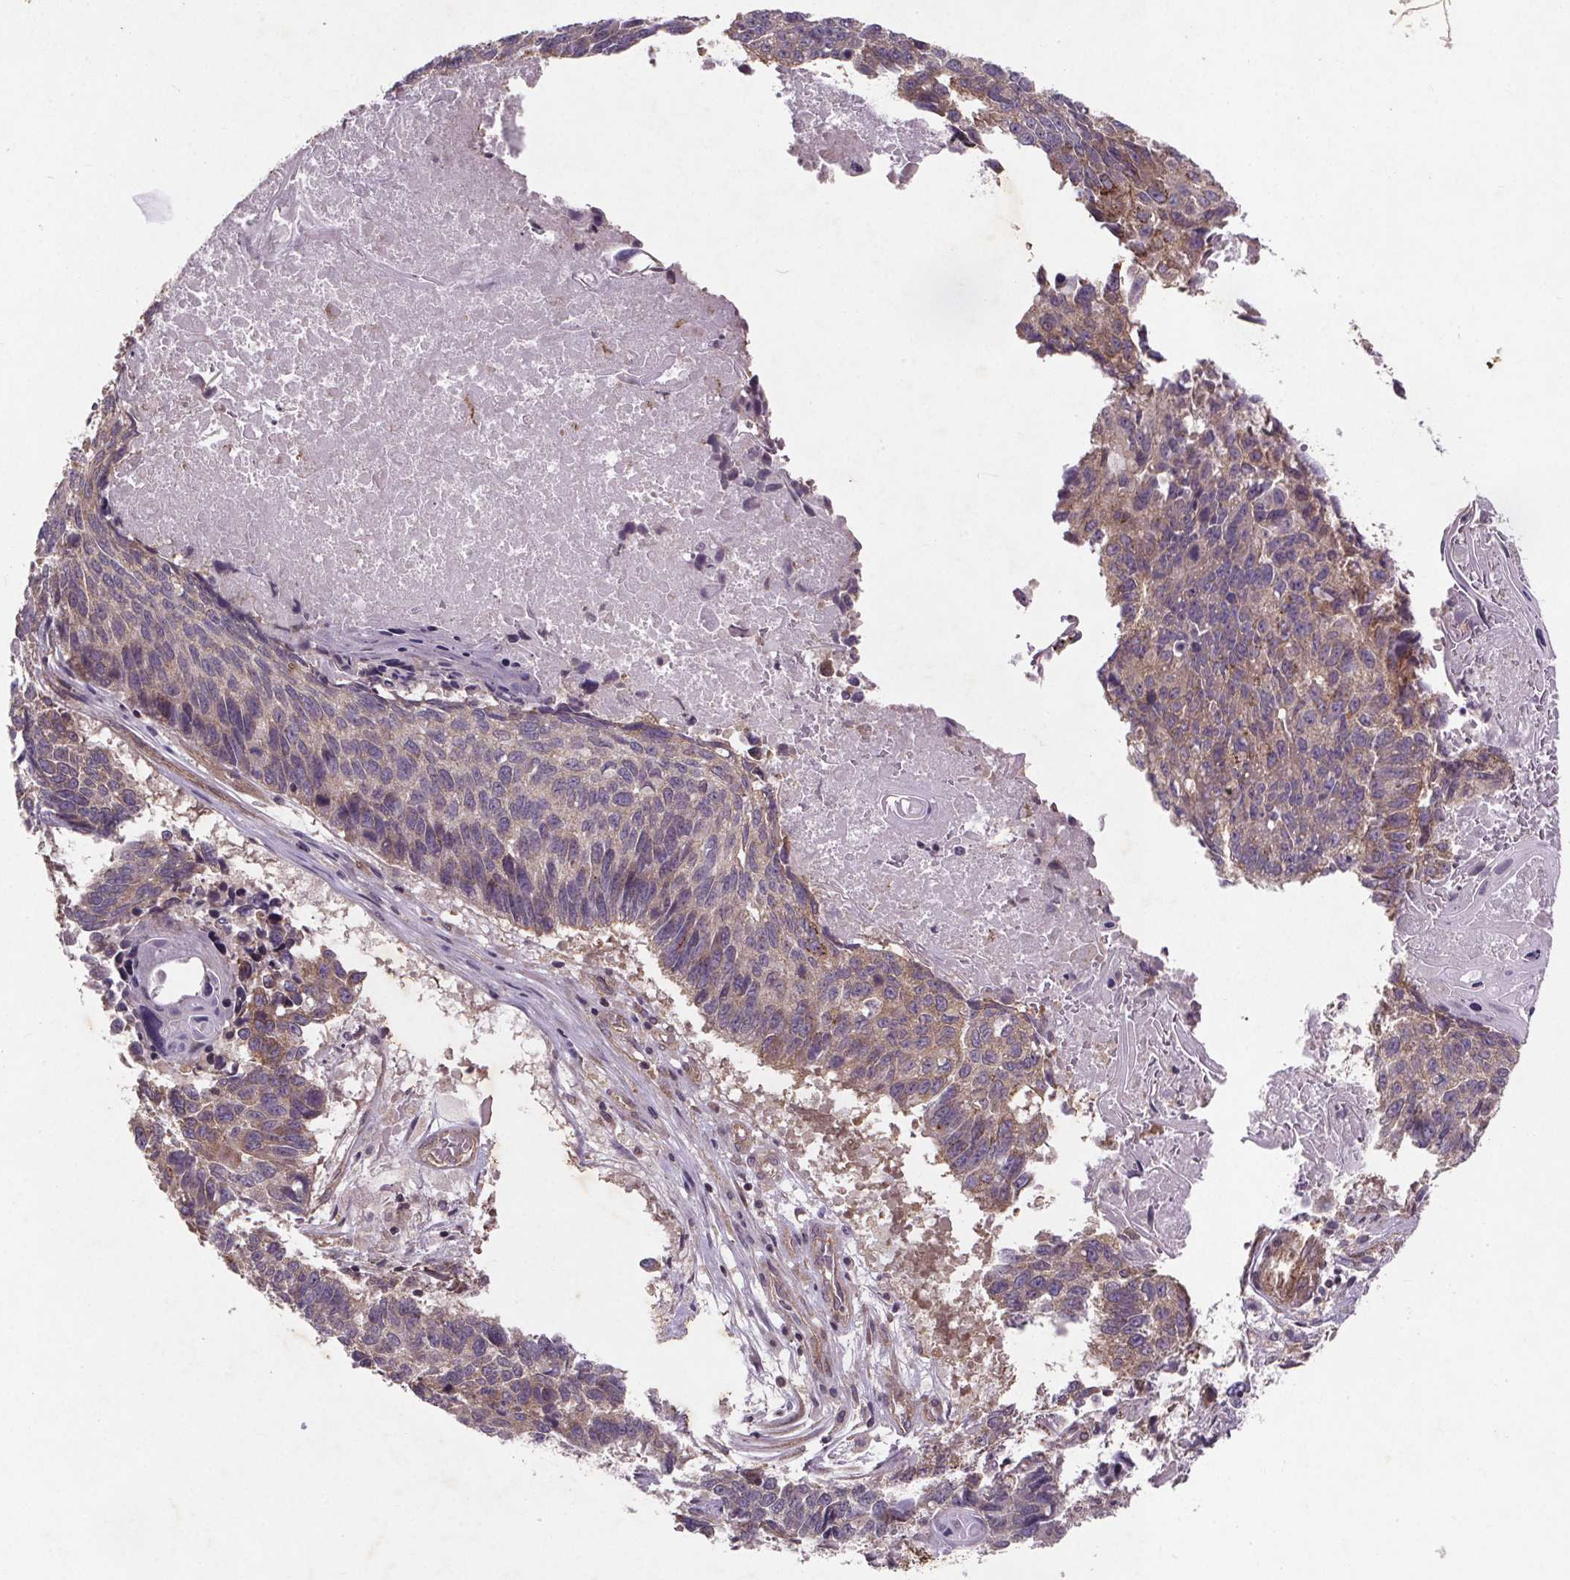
{"staining": {"intensity": "moderate", "quantity": "<25%", "location": "cytoplasmic/membranous"}, "tissue": "lung cancer", "cell_type": "Tumor cells", "image_type": "cancer", "snomed": [{"axis": "morphology", "description": "Squamous cell carcinoma, NOS"}, {"axis": "topography", "description": "Lung"}], "caption": "This is an image of immunohistochemistry (IHC) staining of lung squamous cell carcinoma, which shows moderate positivity in the cytoplasmic/membranous of tumor cells.", "gene": "STRN3", "patient": {"sex": "male", "age": 73}}